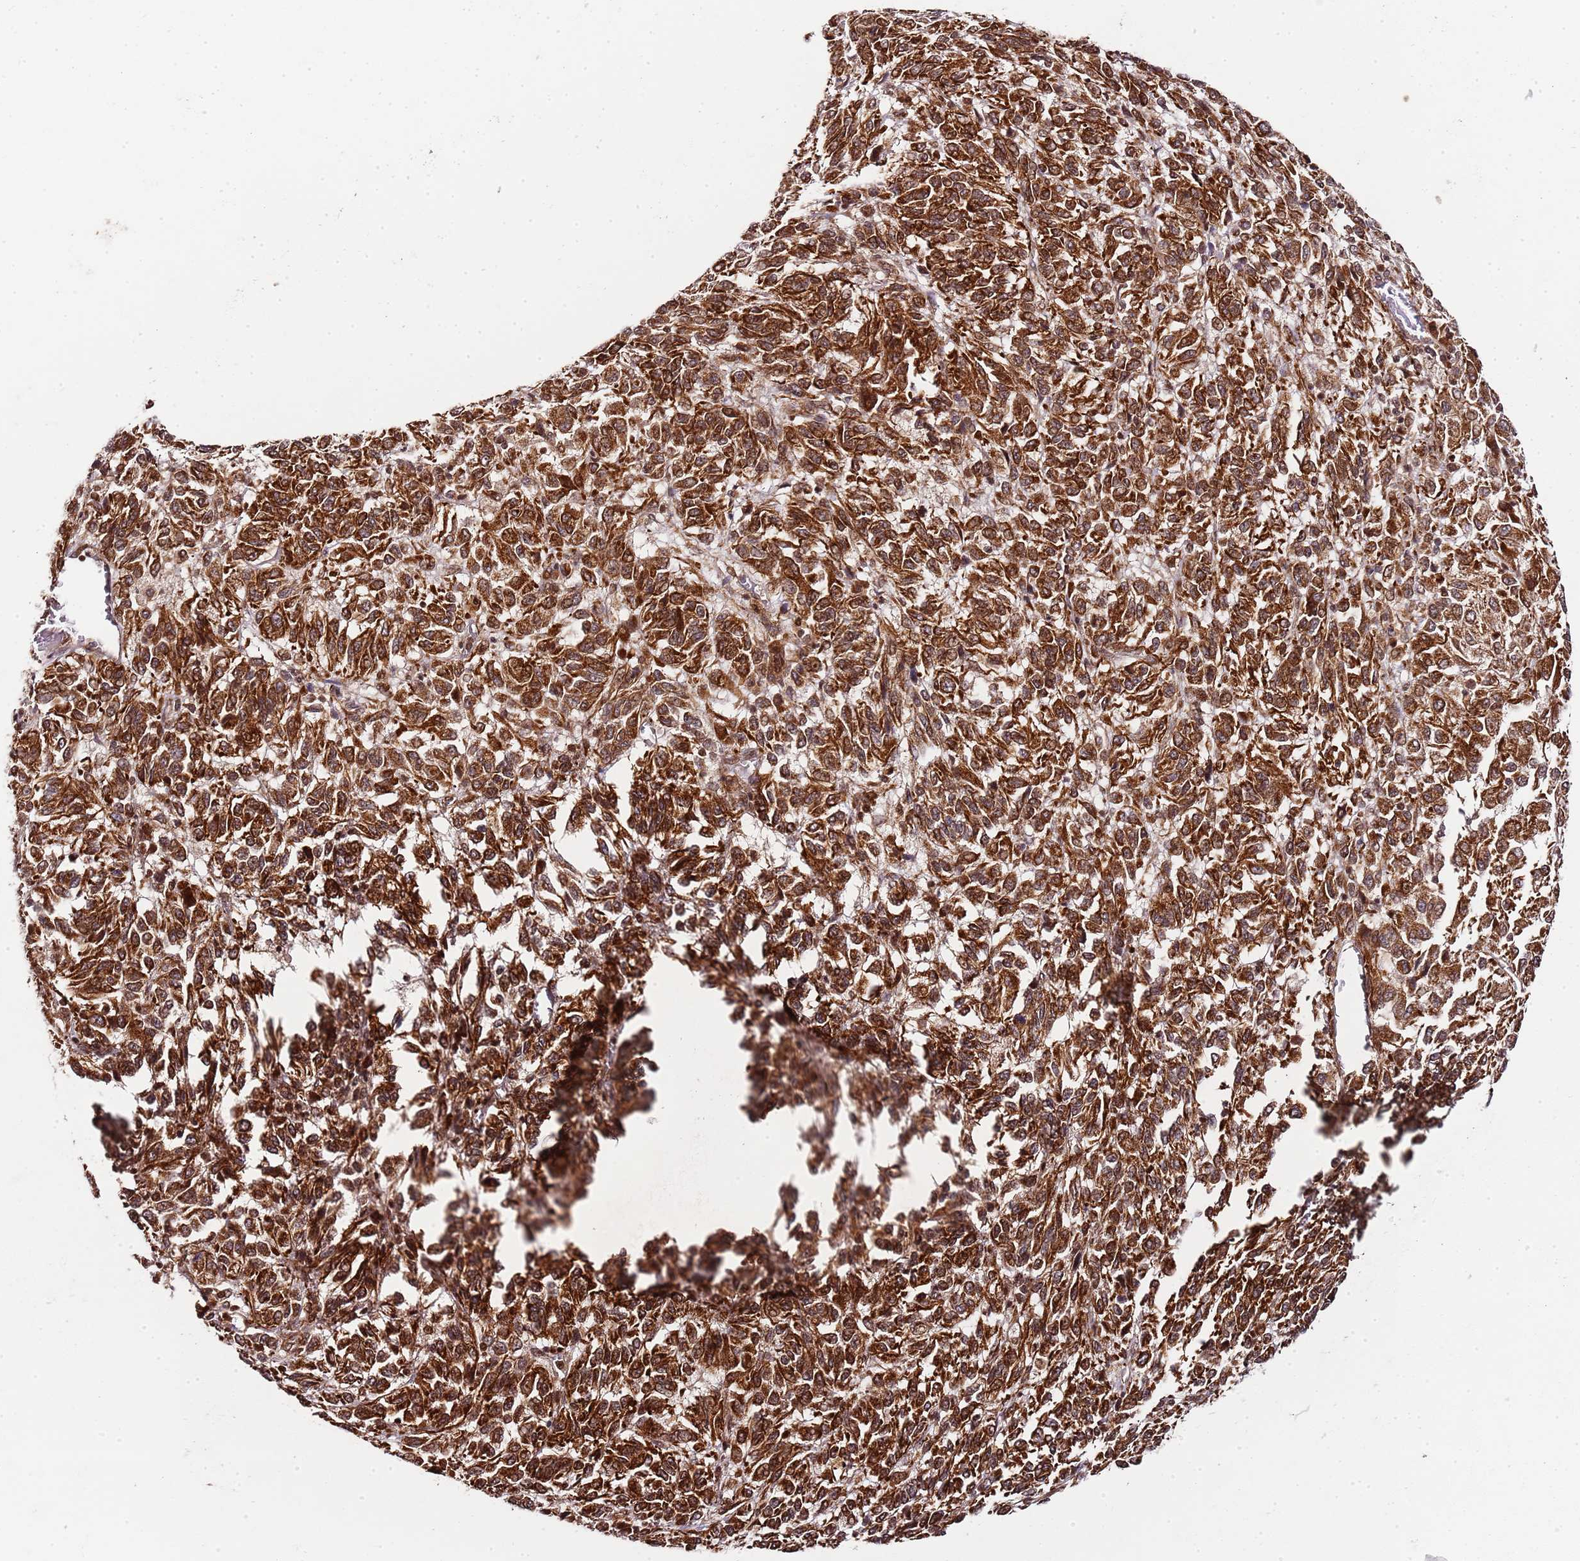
{"staining": {"intensity": "moderate", "quantity": ">75%", "location": "cytoplasmic/membranous,nuclear"}, "tissue": "melanoma", "cell_type": "Tumor cells", "image_type": "cancer", "snomed": [{"axis": "morphology", "description": "Malignant melanoma, Metastatic site"}, {"axis": "topography", "description": "Lung"}], "caption": "Protein expression analysis of human malignant melanoma (metastatic site) reveals moderate cytoplasmic/membranous and nuclear positivity in approximately >75% of tumor cells.", "gene": "EDC3", "patient": {"sex": "male", "age": 64}}